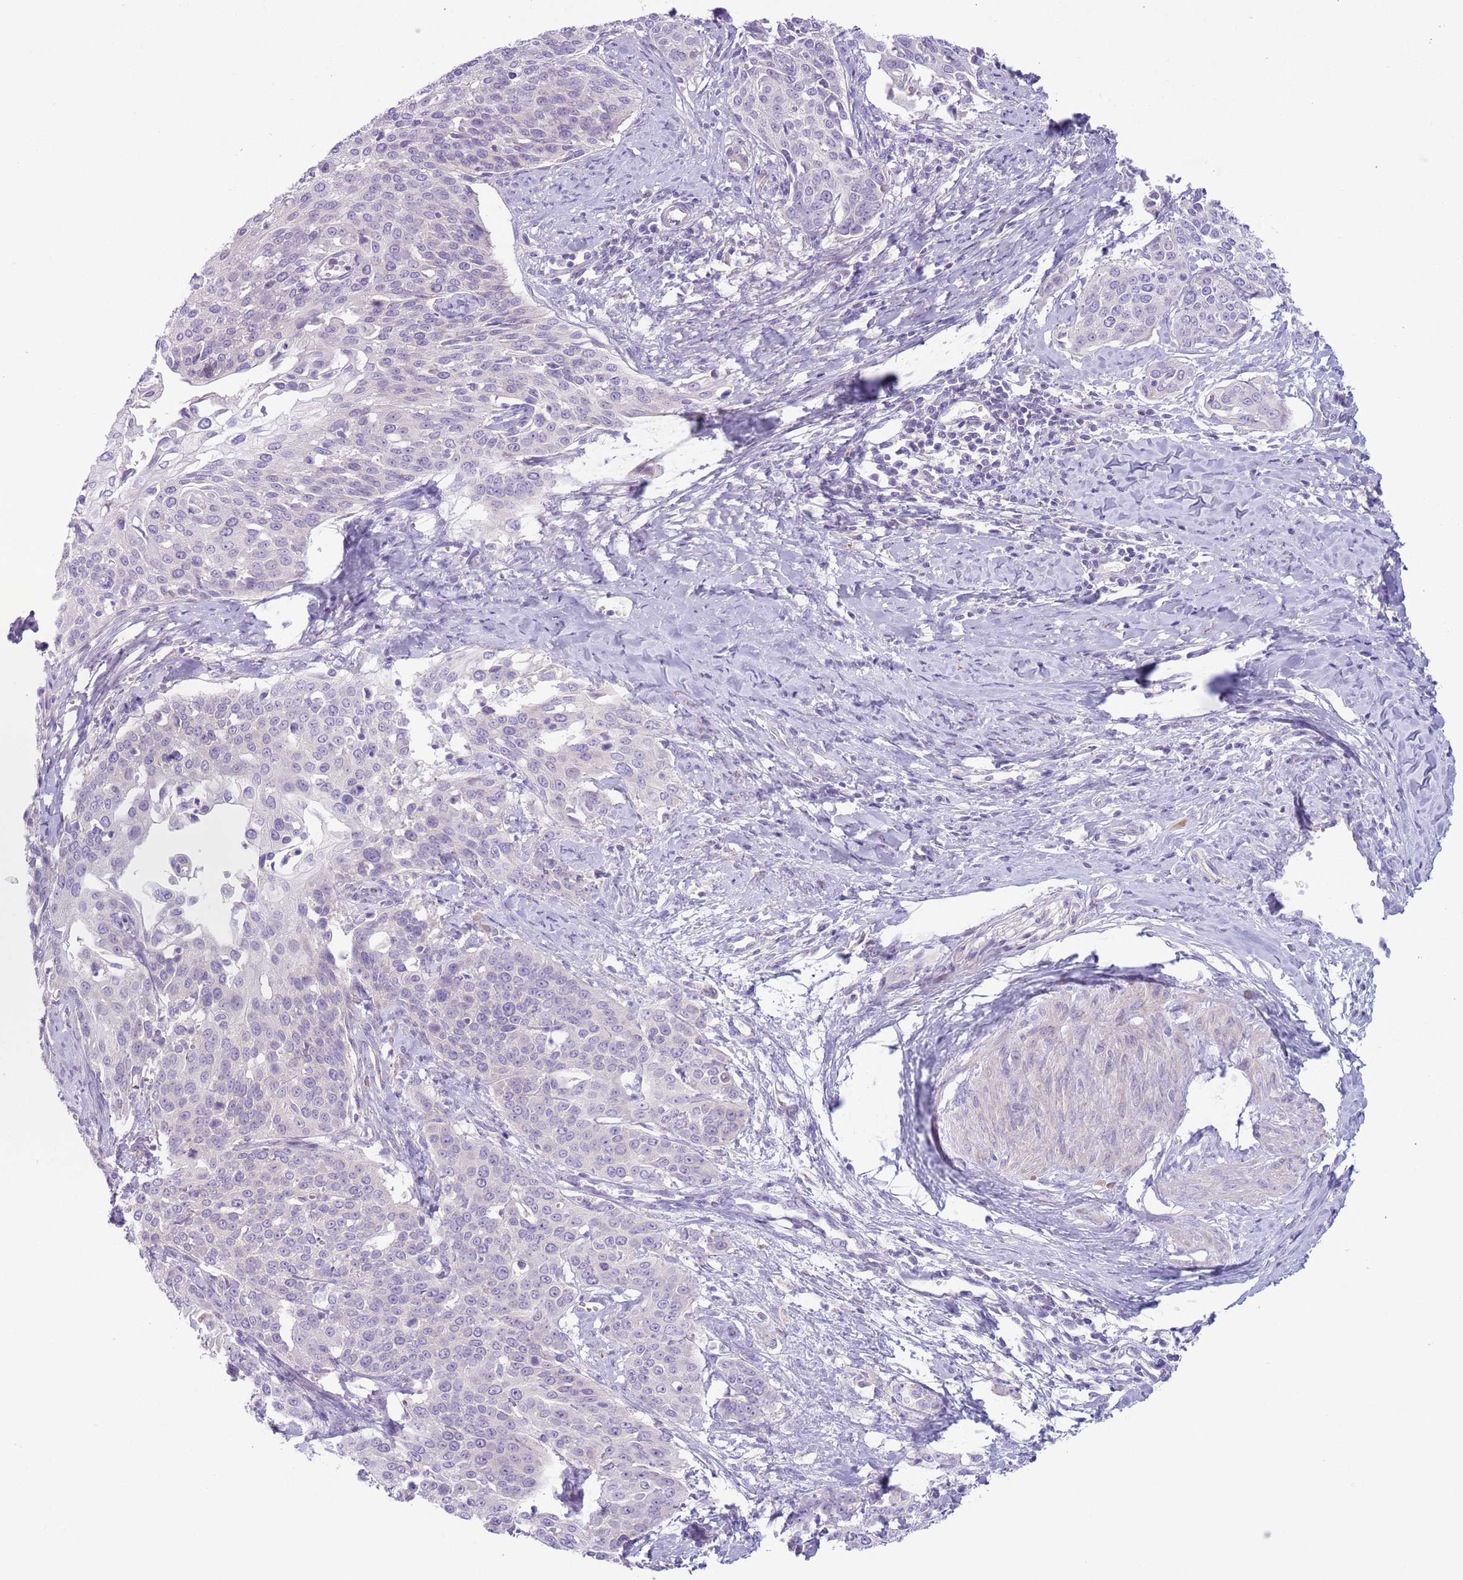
{"staining": {"intensity": "negative", "quantity": "none", "location": "none"}, "tissue": "cervical cancer", "cell_type": "Tumor cells", "image_type": "cancer", "snomed": [{"axis": "morphology", "description": "Squamous cell carcinoma, NOS"}, {"axis": "topography", "description": "Cervix"}], "caption": "High magnification brightfield microscopy of squamous cell carcinoma (cervical) stained with DAB (3,3'-diaminobenzidine) (brown) and counterstained with hematoxylin (blue): tumor cells show no significant positivity.", "gene": "CFH", "patient": {"sex": "female", "age": 44}}